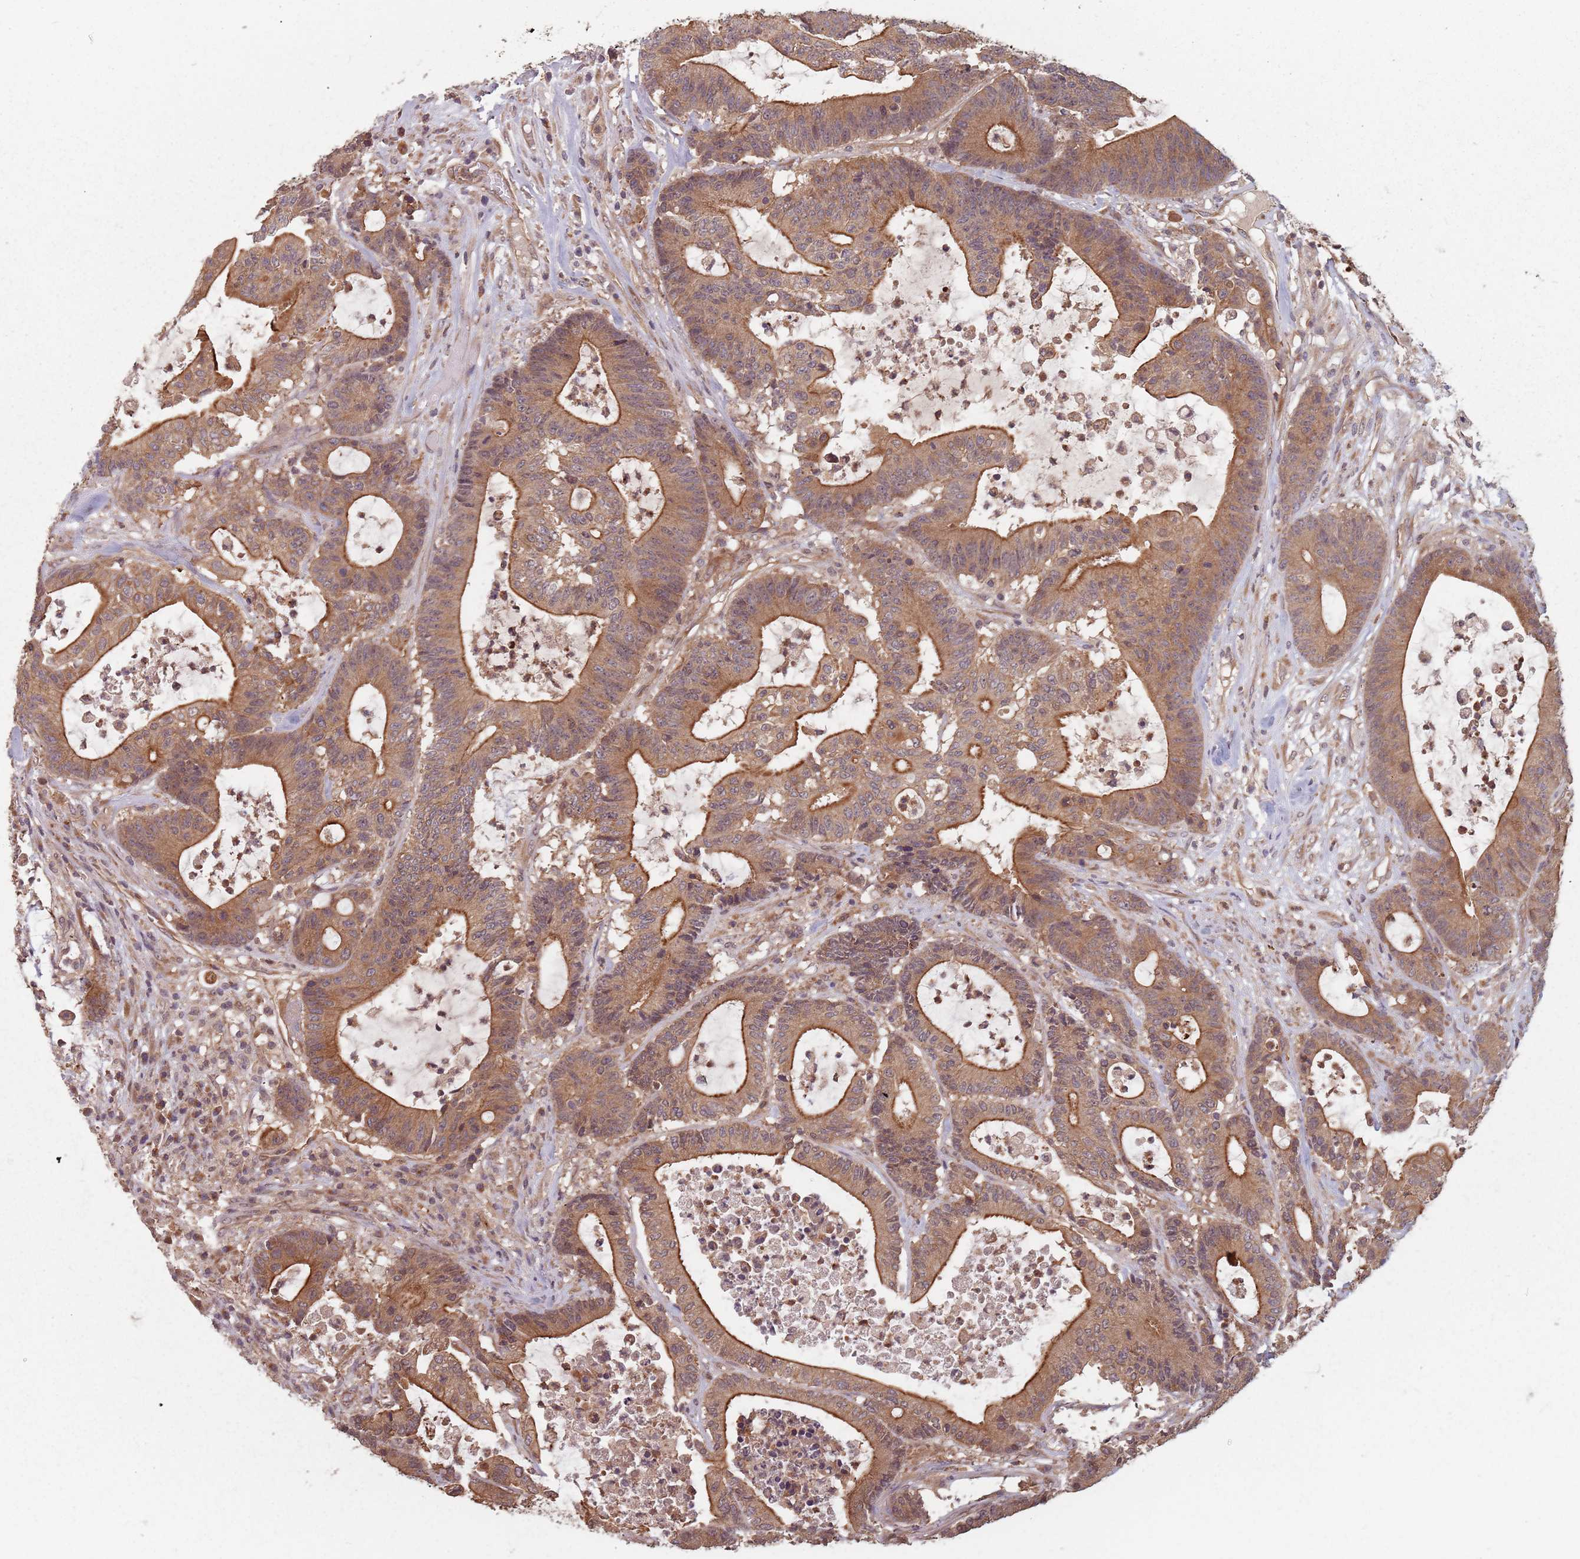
{"staining": {"intensity": "moderate", "quantity": ">75%", "location": "cytoplasmic/membranous"}, "tissue": "colorectal cancer", "cell_type": "Tumor cells", "image_type": "cancer", "snomed": [{"axis": "morphology", "description": "Adenocarcinoma, NOS"}, {"axis": "topography", "description": "Colon"}], "caption": "Immunohistochemical staining of human colorectal adenocarcinoma exhibits medium levels of moderate cytoplasmic/membranous protein staining in about >75% of tumor cells.", "gene": "C3orf14", "patient": {"sex": "female", "age": 84}}